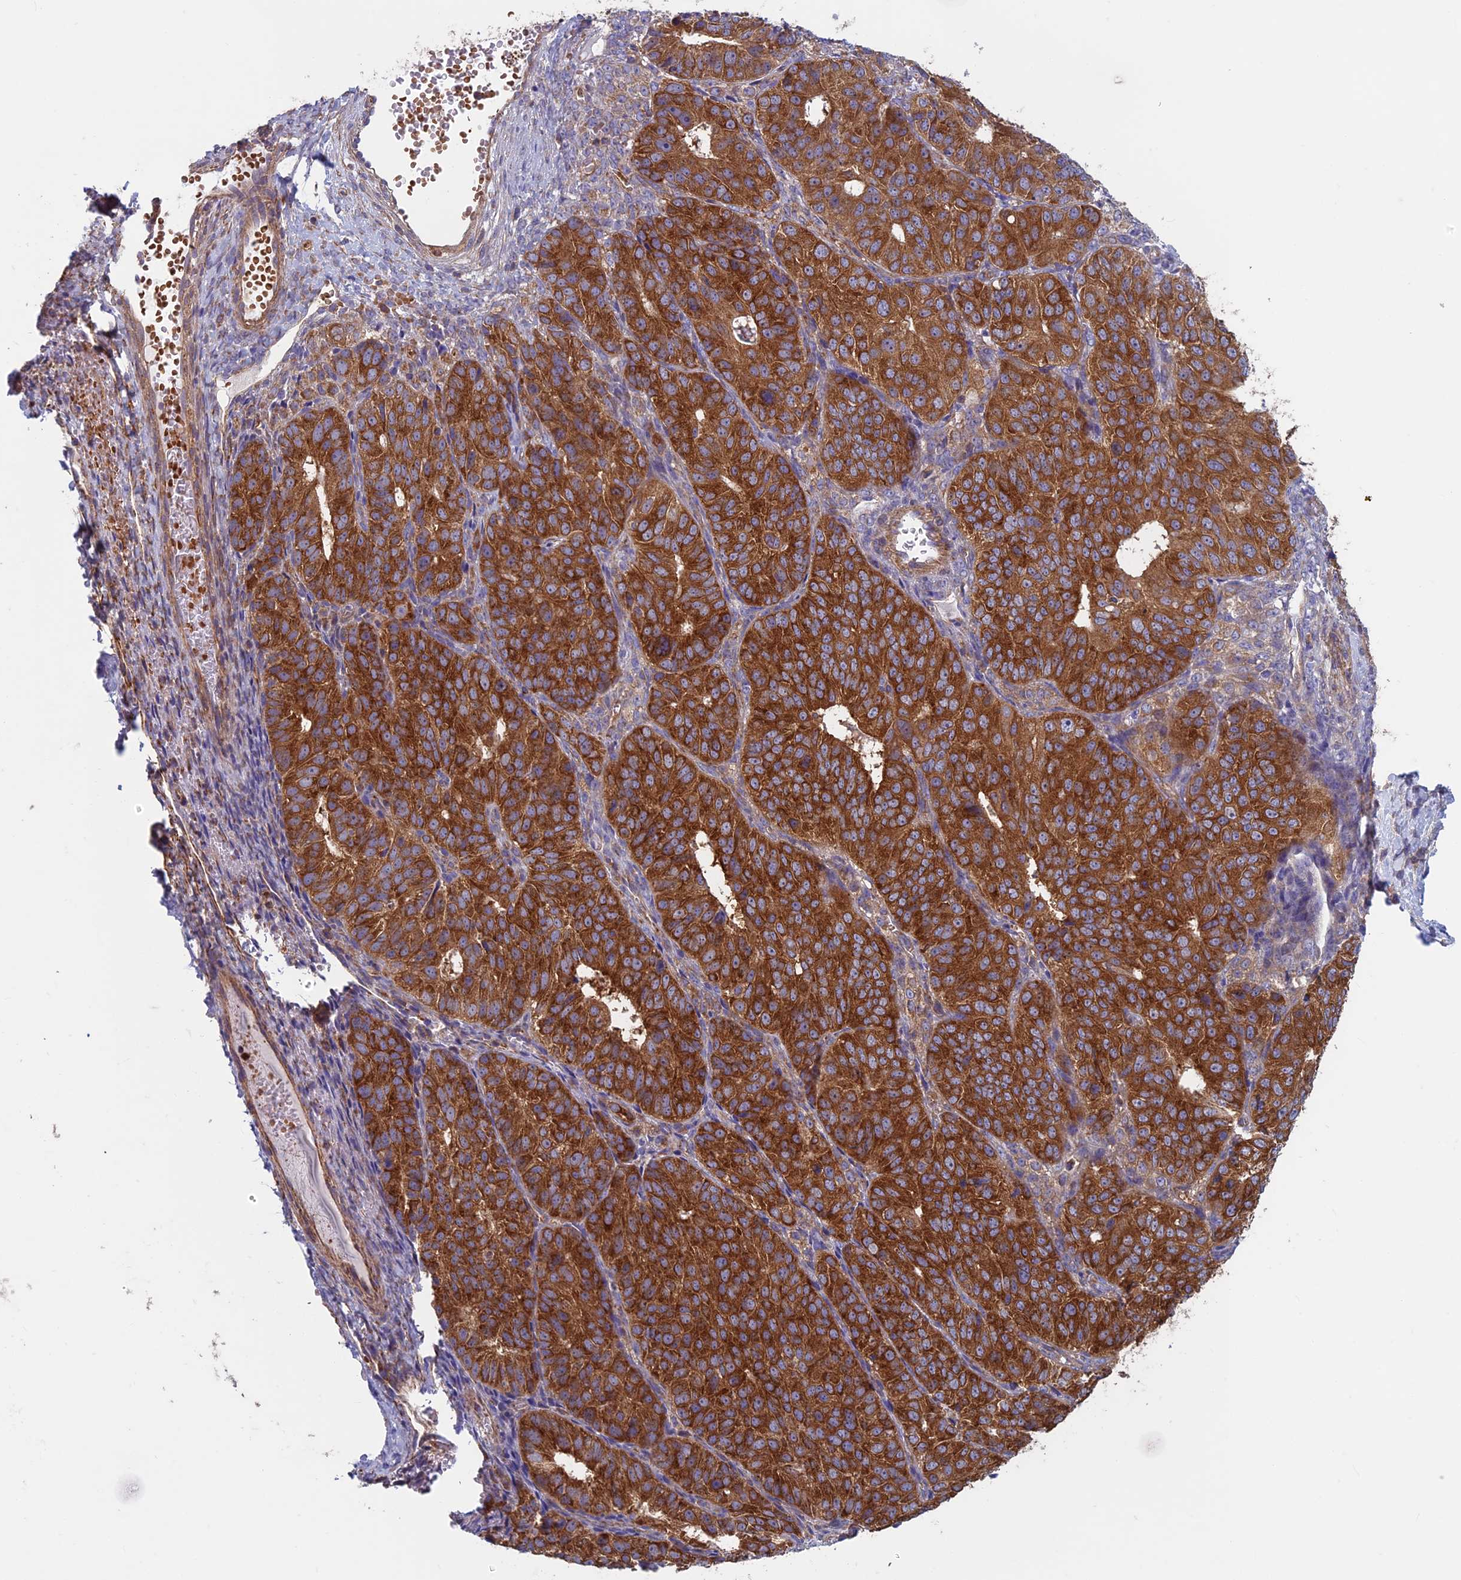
{"staining": {"intensity": "strong", "quantity": ">75%", "location": "cytoplasmic/membranous"}, "tissue": "ovarian cancer", "cell_type": "Tumor cells", "image_type": "cancer", "snomed": [{"axis": "morphology", "description": "Carcinoma, endometroid"}, {"axis": "topography", "description": "Ovary"}], "caption": "IHC histopathology image of neoplastic tissue: human ovarian cancer (endometroid carcinoma) stained using immunohistochemistry shows high levels of strong protein expression localized specifically in the cytoplasmic/membranous of tumor cells, appearing as a cytoplasmic/membranous brown color.", "gene": "DNM1L", "patient": {"sex": "female", "age": 51}}